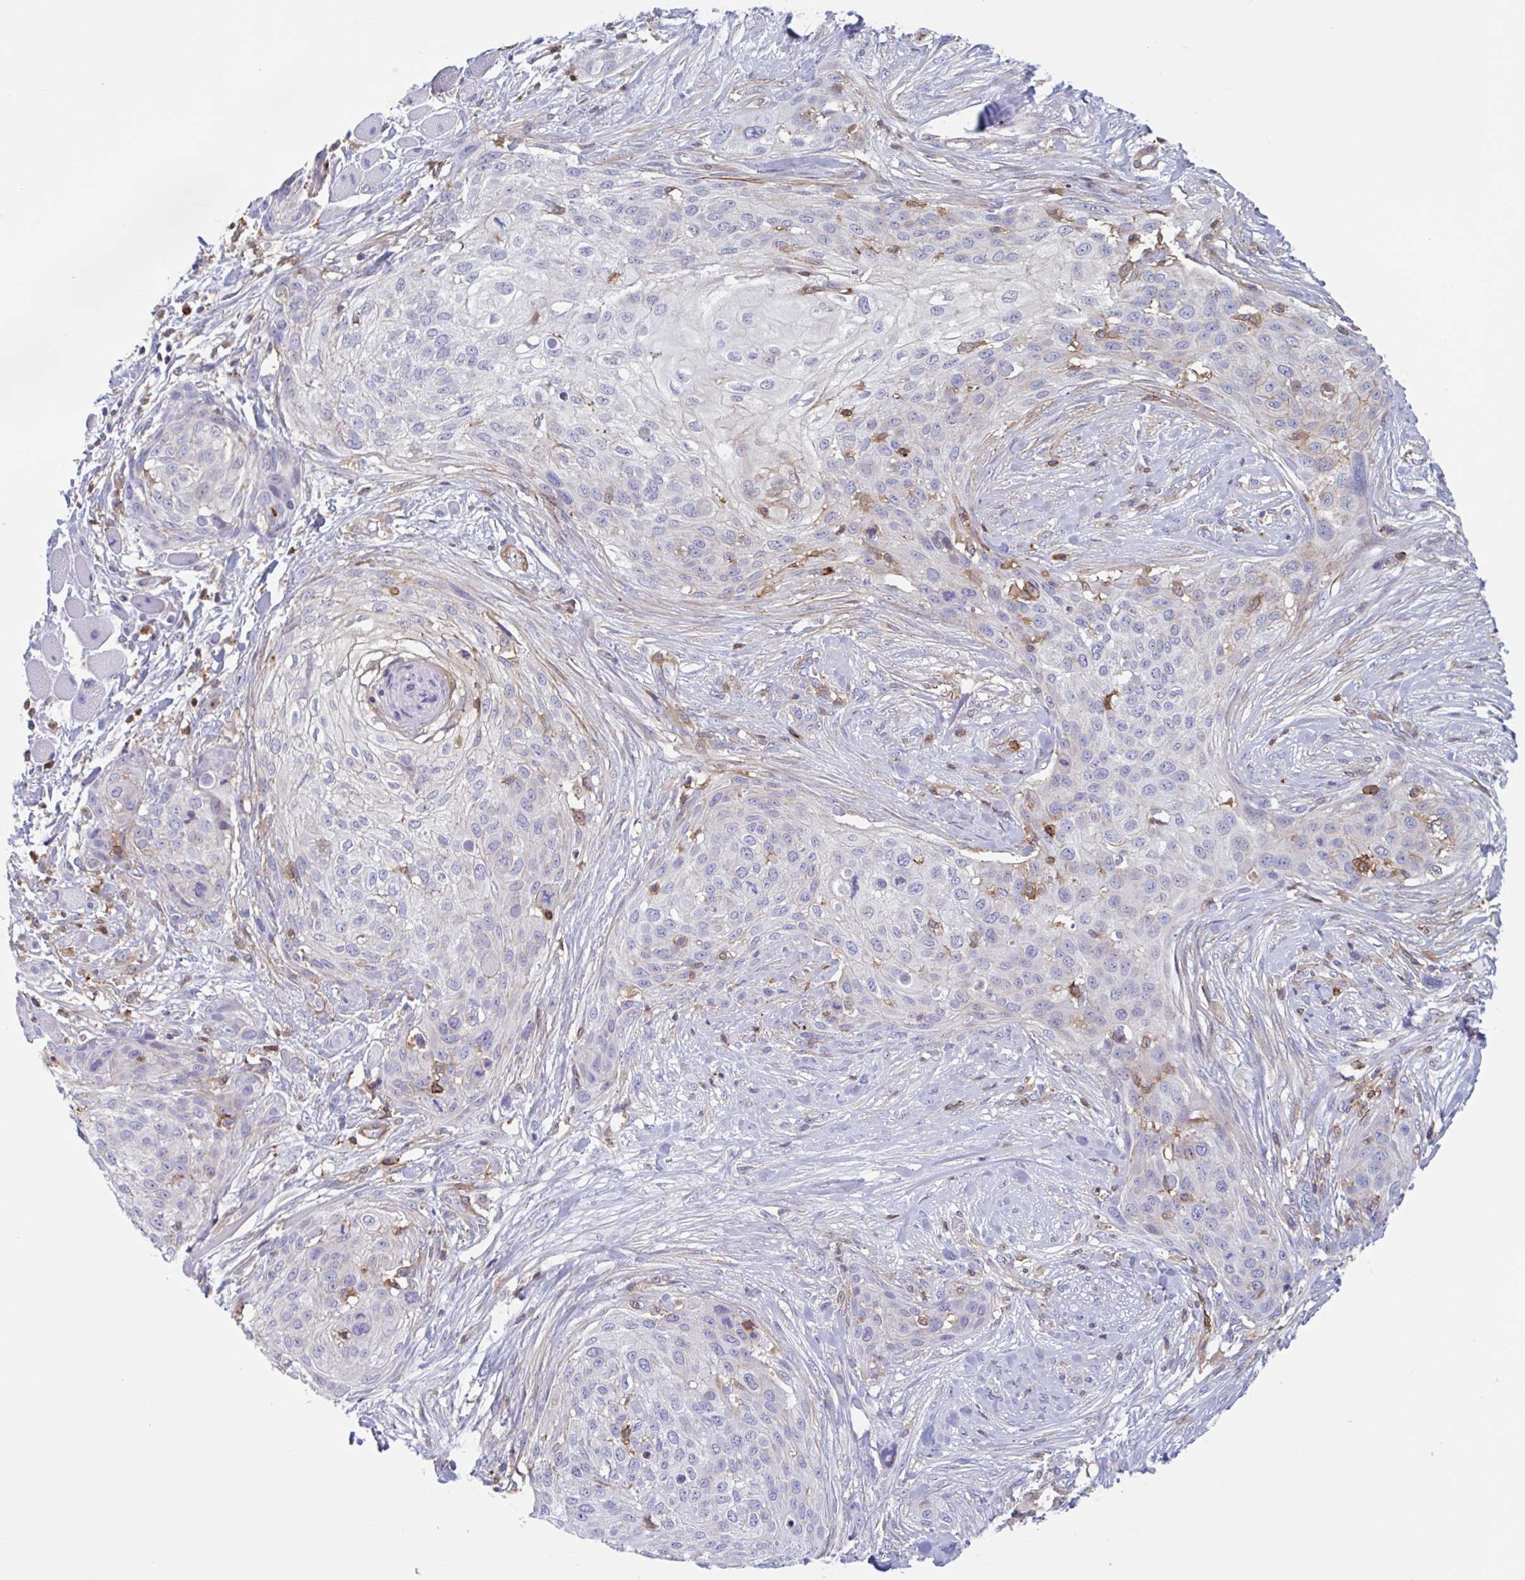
{"staining": {"intensity": "negative", "quantity": "none", "location": "none"}, "tissue": "skin cancer", "cell_type": "Tumor cells", "image_type": "cancer", "snomed": [{"axis": "morphology", "description": "Squamous cell carcinoma, NOS"}, {"axis": "topography", "description": "Skin"}], "caption": "Tumor cells are negative for protein expression in human skin cancer (squamous cell carcinoma).", "gene": "EFHD1", "patient": {"sex": "female", "age": 87}}